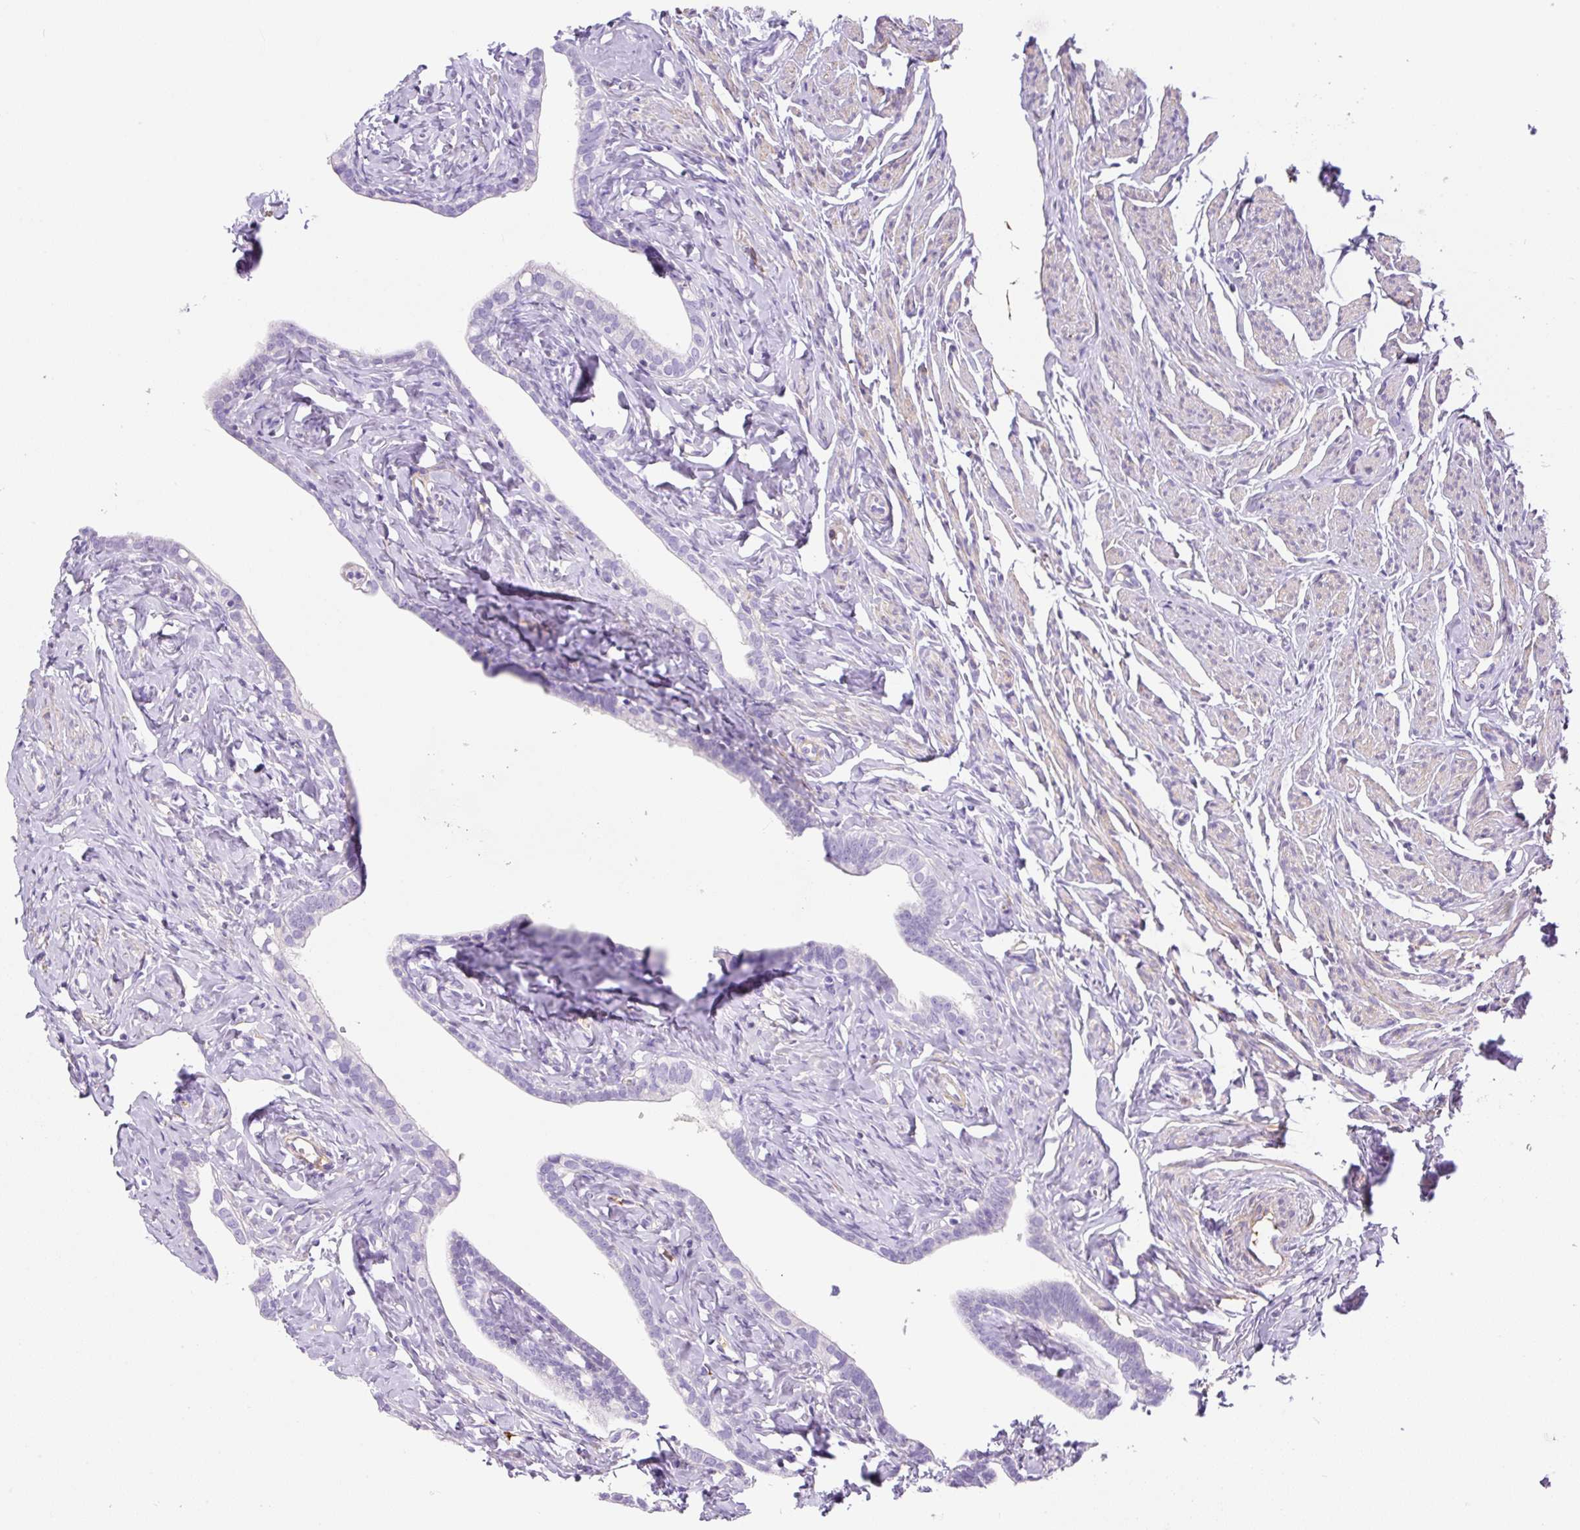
{"staining": {"intensity": "negative", "quantity": "none", "location": "none"}, "tissue": "fallopian tube", "cell_type": "Glandular cells", "image_type": "normal", "snomed": [{"axis": "morphology", "description": "Normal tissue, NOS"}, {"axis": "topography", "description": "Fallopian tube"}], "caption": "There is no significant expression in glandular cells of fallopian tube. The staining was performed using DAB (3,3'-diaminobenzidine) to visualize the protein expression in brown, while the nuclei were stained in blue with hematoxylin (Magnification: 20x).", "gene": "TDRD15", "patient": {"sex": "female", "age": 66}}